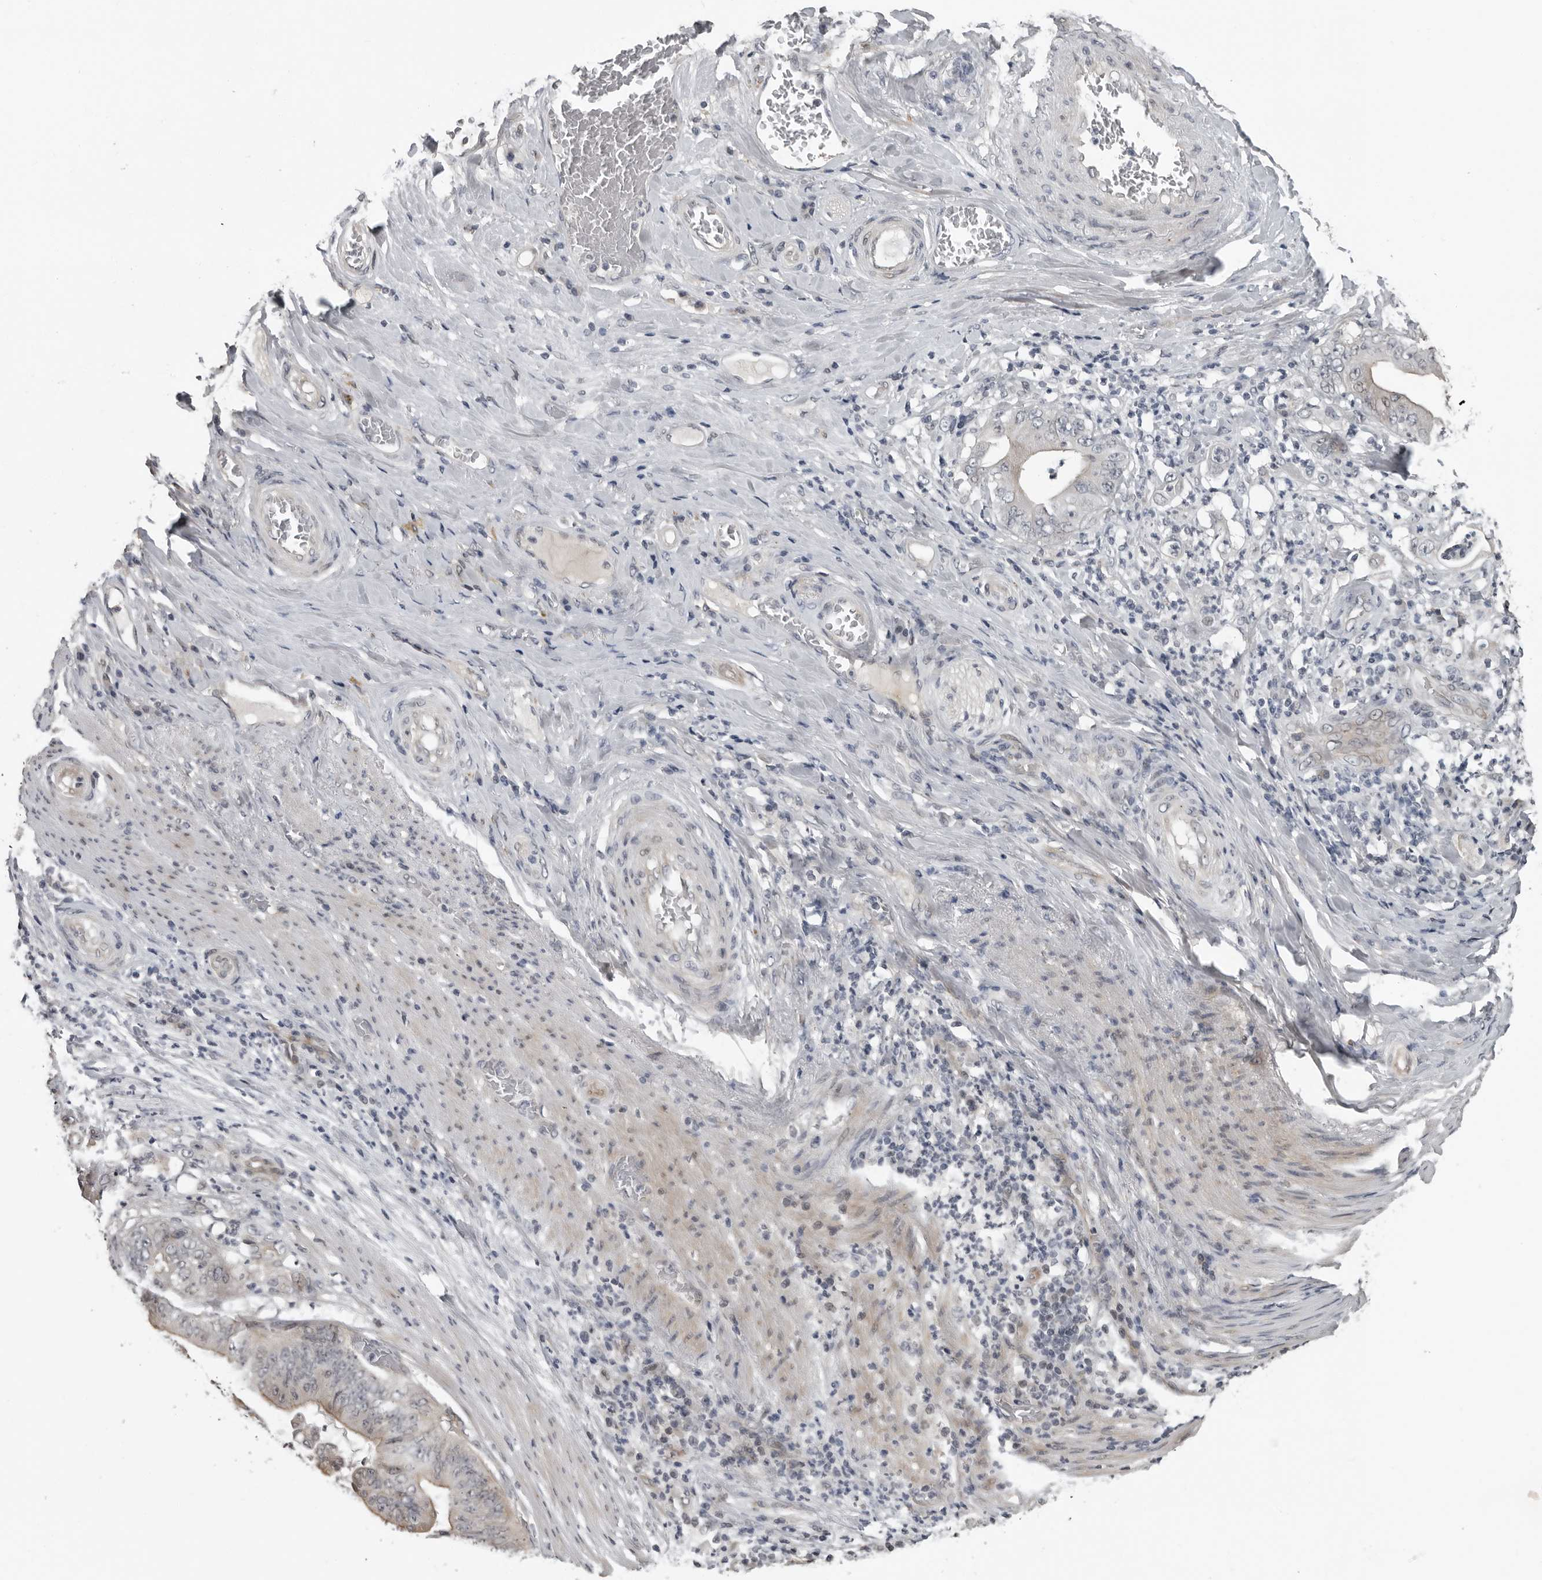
{"staining": {"intensity": "weak", "quantity": "<25%", "location": "cytoplasmic/membranous"}, "tissue": "stomach cancer", "cell_type": "Tumor cells", "image_type": "cancer", "snomed": [{"axis": "morphology", "description": "Adenocarcinoma, NOS"}, {"axis": "topography", "description": "Stomach"}], "caption": "Immunohistochemistry (IHC) photomicrograph of stomach cancer stained for a protein (brown), which shows no positivity in tumor cells. (DAB immunohistochemistry visualized using brightfield microscopy, high magnification).", "gene": "PRRX2", "patient": {"sex": "female", "age": 73}}